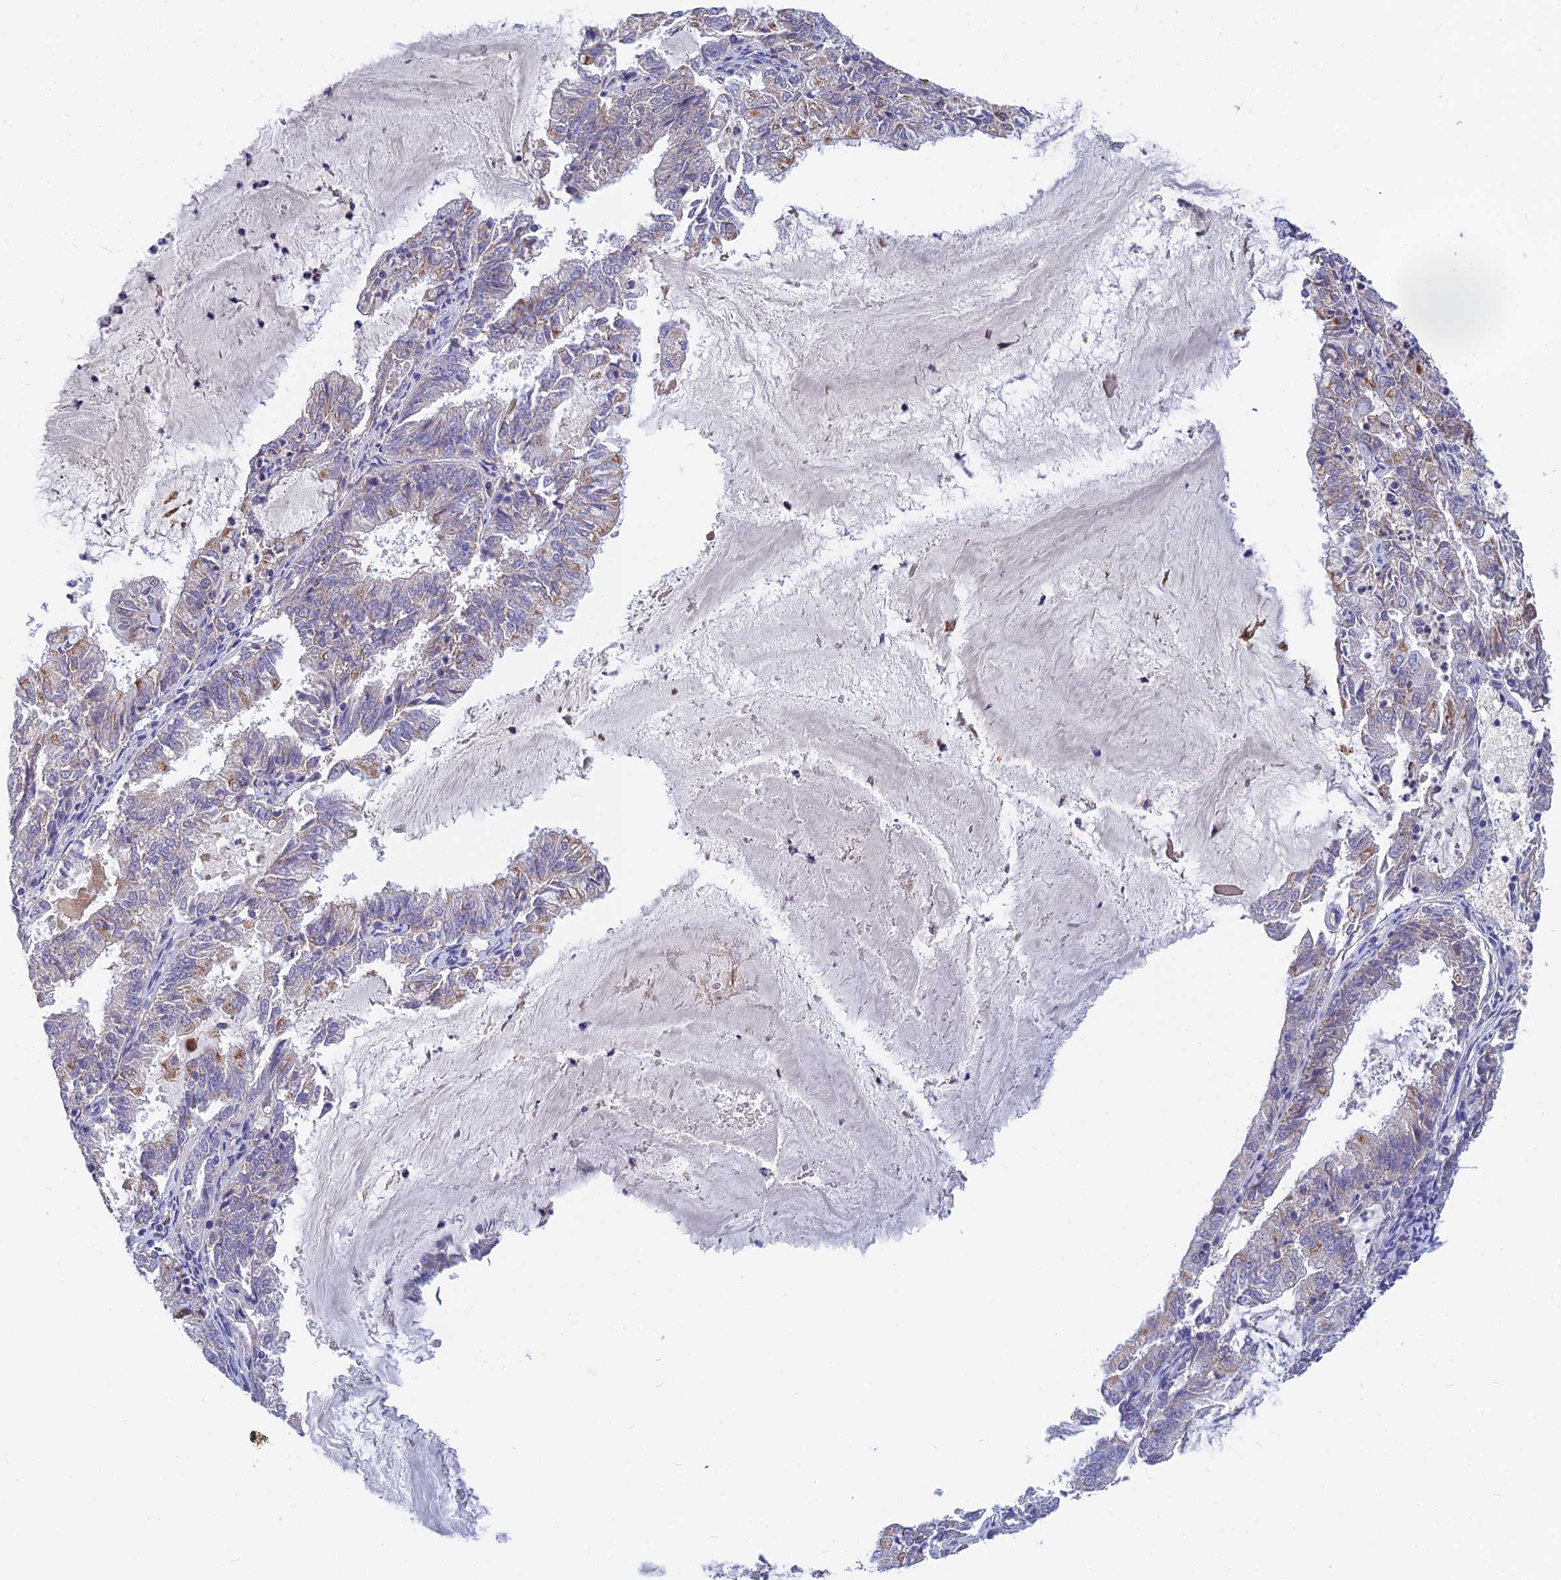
{"staining": {"intensity": "weak", "quantity": "<25%", "location": "cytoplasmic/membranous"}, "tissue": "endometrial cancer", "cell_type": "Tumor cells", "image_type": "cancer", "snomed": [{"axis": "morphology", "description": "Adenocarcinoma, NOS"}, {"axis": "topography", "description": "Endometrium"}], "caption": "A photomicrograph of human endometrial cancer (adenocarcinoma) is negative for staining in tumor cells.", "gene": "CACNA1B", "patient": {"sex": "female", "age": 57}}